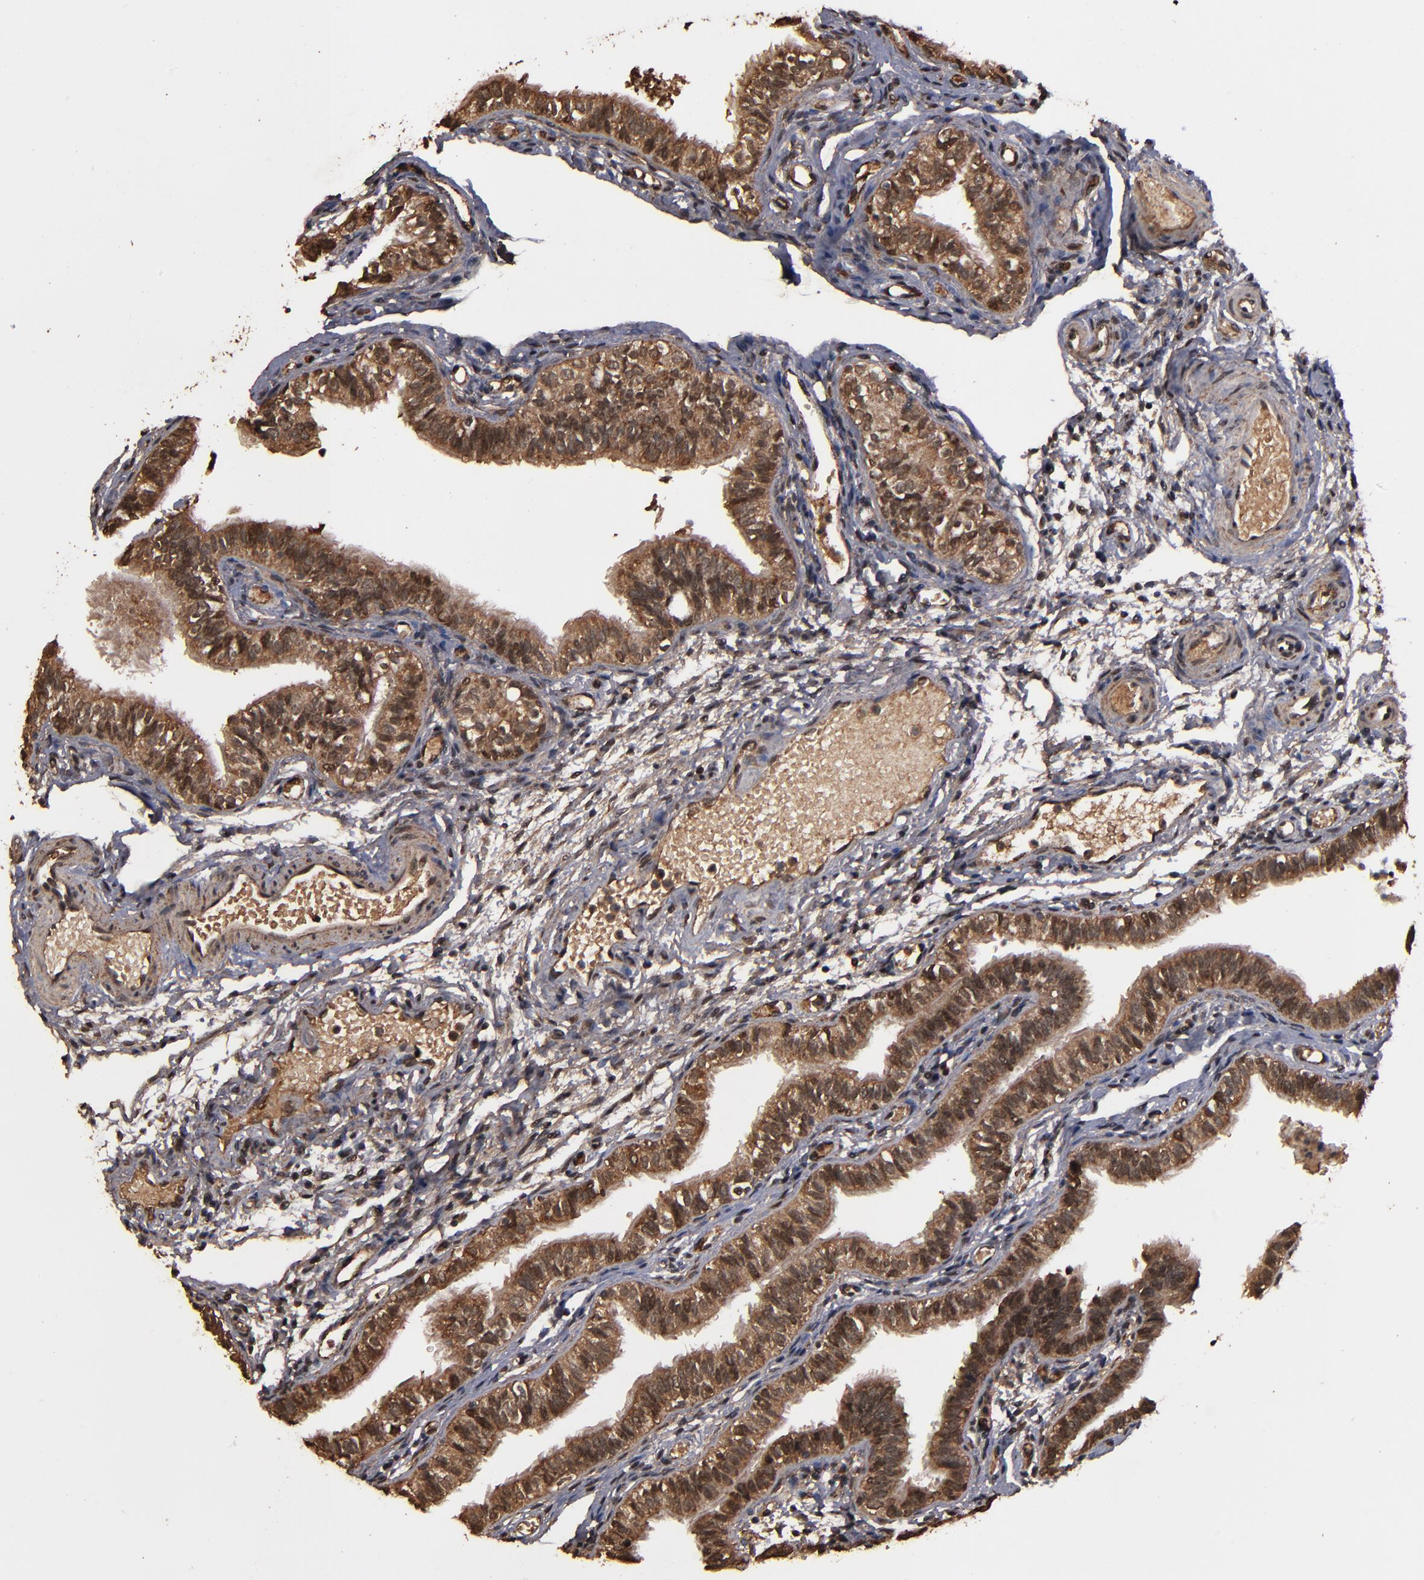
{"staining": {"intensity": "strong", "quantity": ">75%", "location": "cytoplasmic/membranous,nuclear"}, "tissue": "fallopian tube", "cell_type": "Glandular cells", "image_type": "normal", "snomed": [{"axis": "morphology", "description": "Normal tissue, NOS"}, {"axis": "morphology", "description": "Dermoid, NOS"}, {"axis": "topography", "description": "Fallopian tube"}], "caption": "The immunohistochemical stain labels strong cytoplasmic/membranous,nuclear staining in glandular cells of normal fallopian tube.", "gene": "NXF2B", "patient": {"sex": "female", "age": 33}}